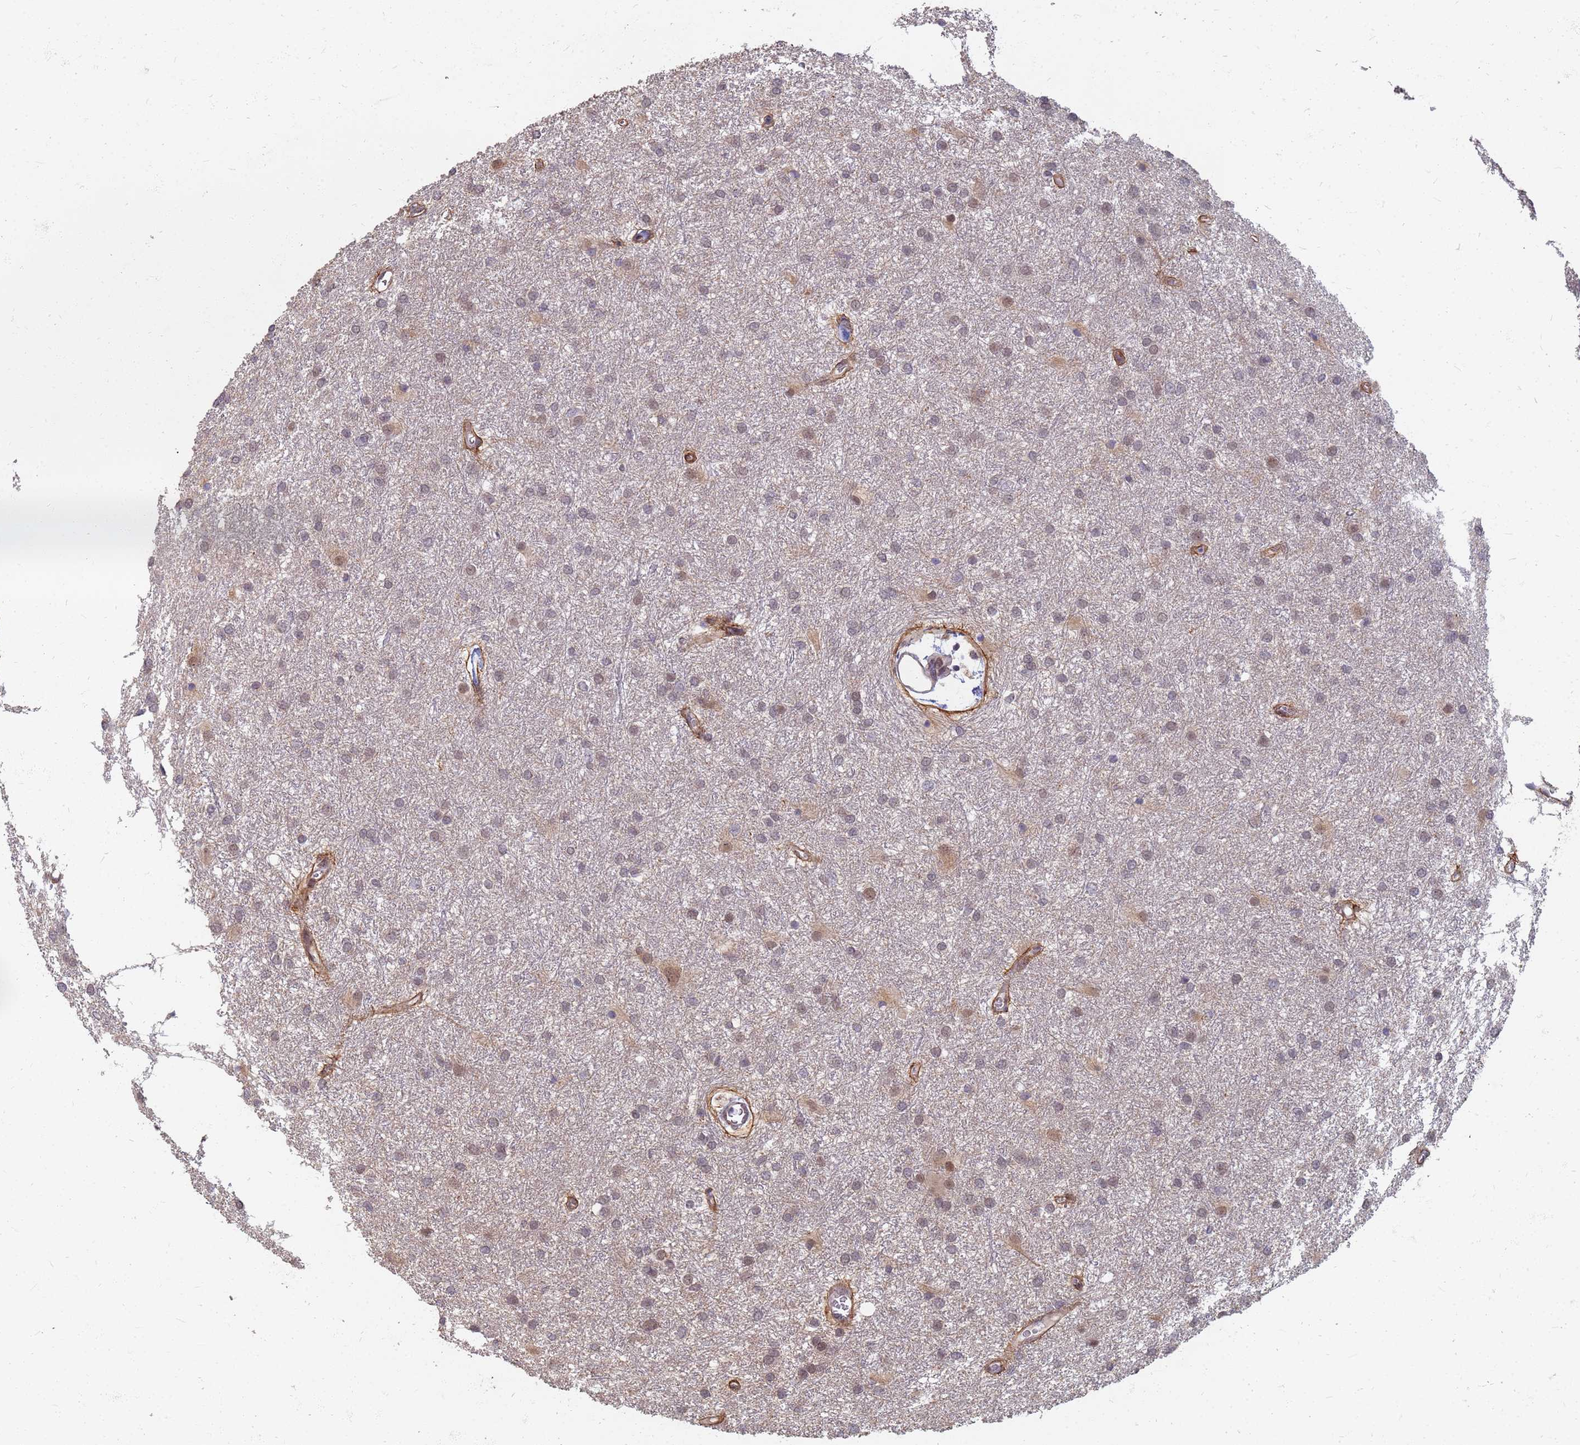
{"staining": {"intensity": "weak", "quantity": "25%-75%", "location": "cytoplasmic/membranous"}, "tissue": "glioma", "cell_type": "Tumor cells", "image_type": "cancer", "snomed": [{"axis": "morphology", "description": "Glioma, malignant, High grade"}, {"axis": "topography", "description": "Brain"}], "caption": "Glioma stained with a protein marker exhibits weak staining in tumor cells.", "gene": "ITGB4", "patient": {"sex": "female", "age": 50}}